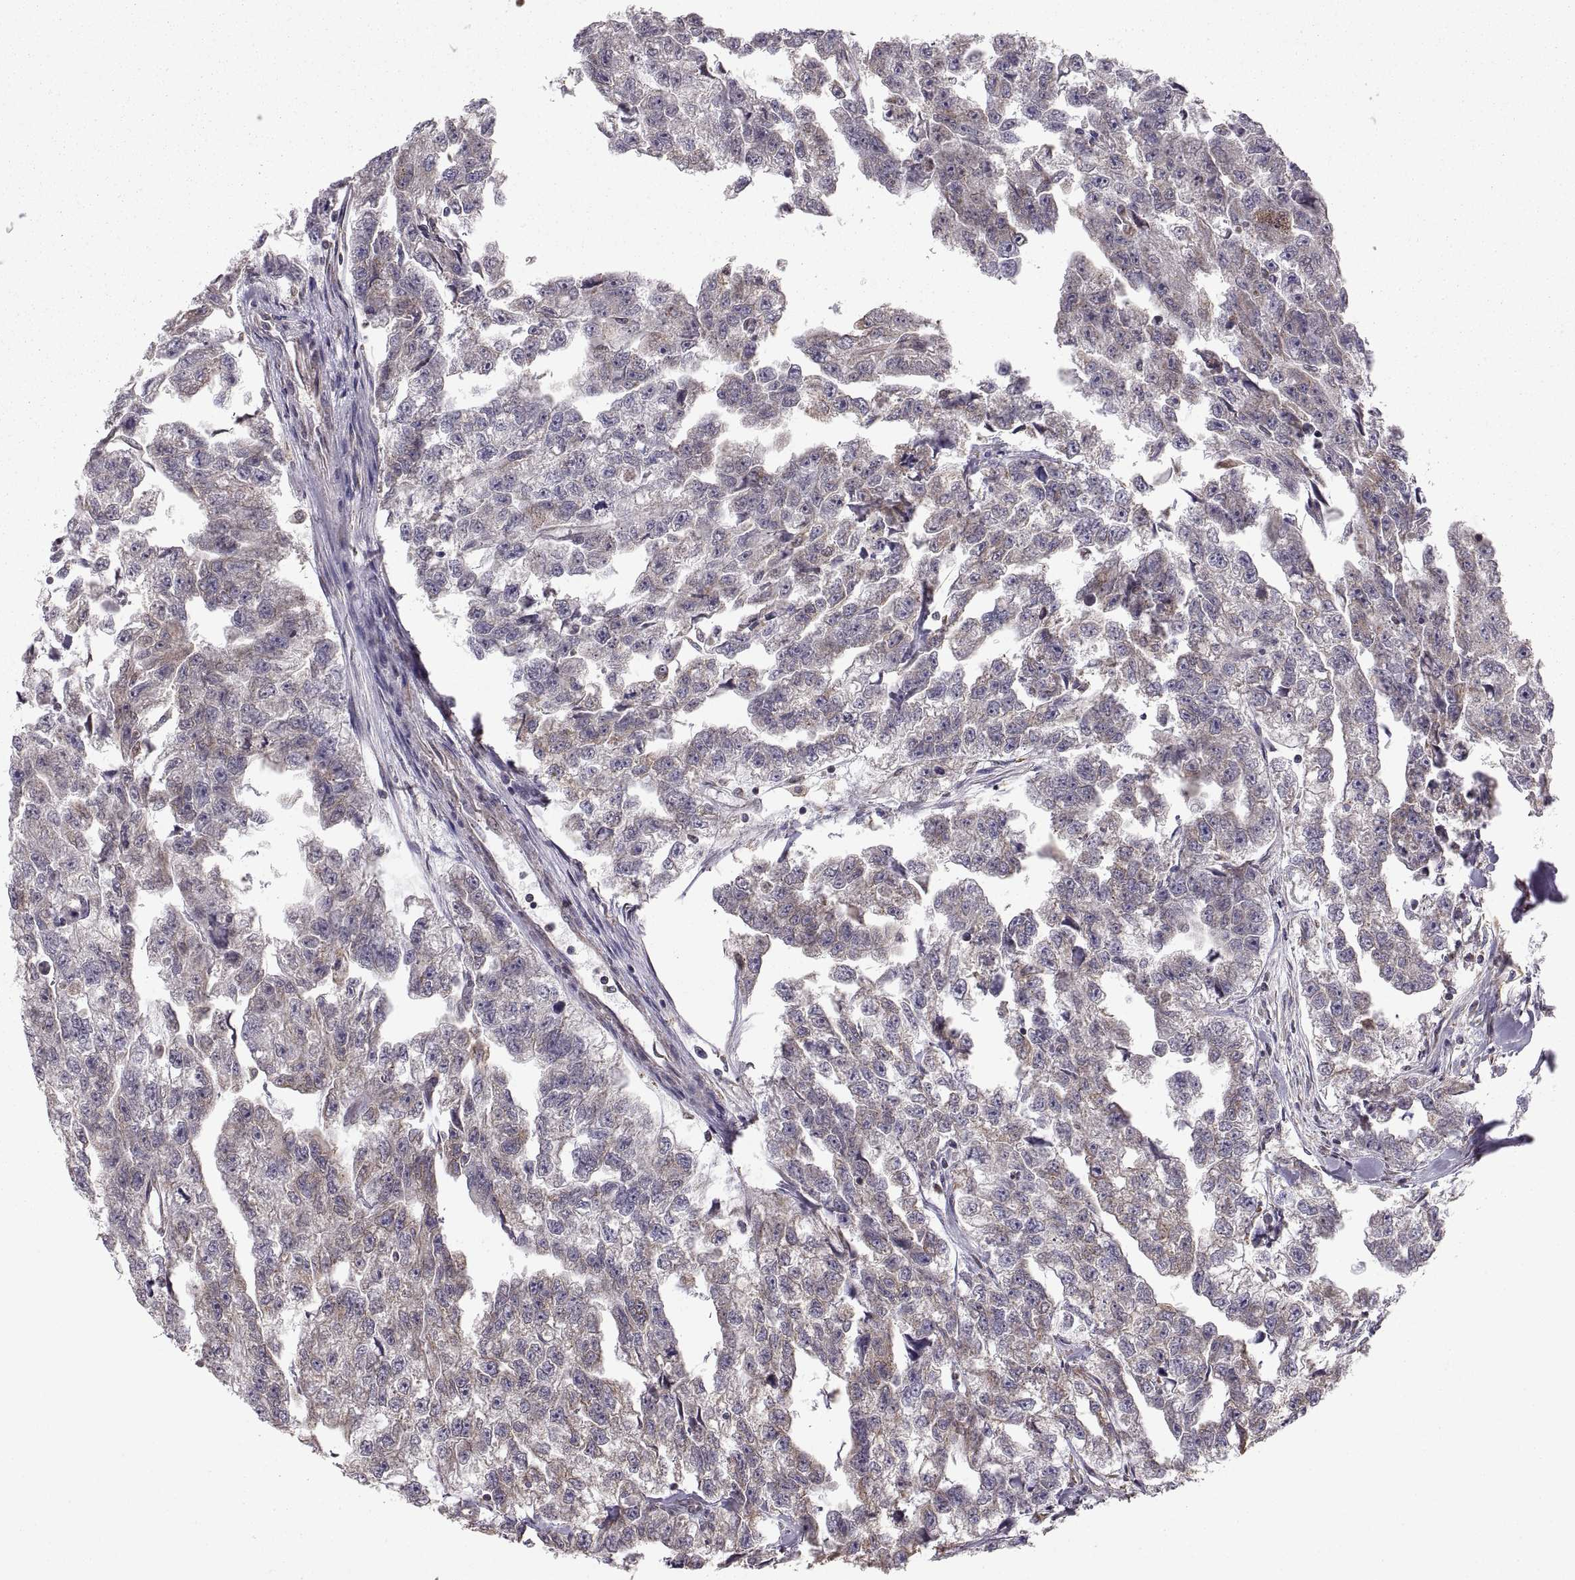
{"staining": {"intensity": "weak", "quantity": "<25%", "location": "cytoplasmic/membranous"}, "tissue": "testis cancer", "cell_type": "Tumor cells", "image_type": "cancer", "snomed": [{"axis": "morphology", "description": "Carcinoma, Embryonal, NOS"}, {"axis": "morphology", "description": "Teratoma, malignant, NOS"}, {"axis": "topography", "description": "Testis"}], "caption": "Micrograph shows no significant protein positivity in tumor cells of testis cancer (teratoma (malignant)).", "gene": "PDIA3", "patient": {"sex": "male", "age": 44}}